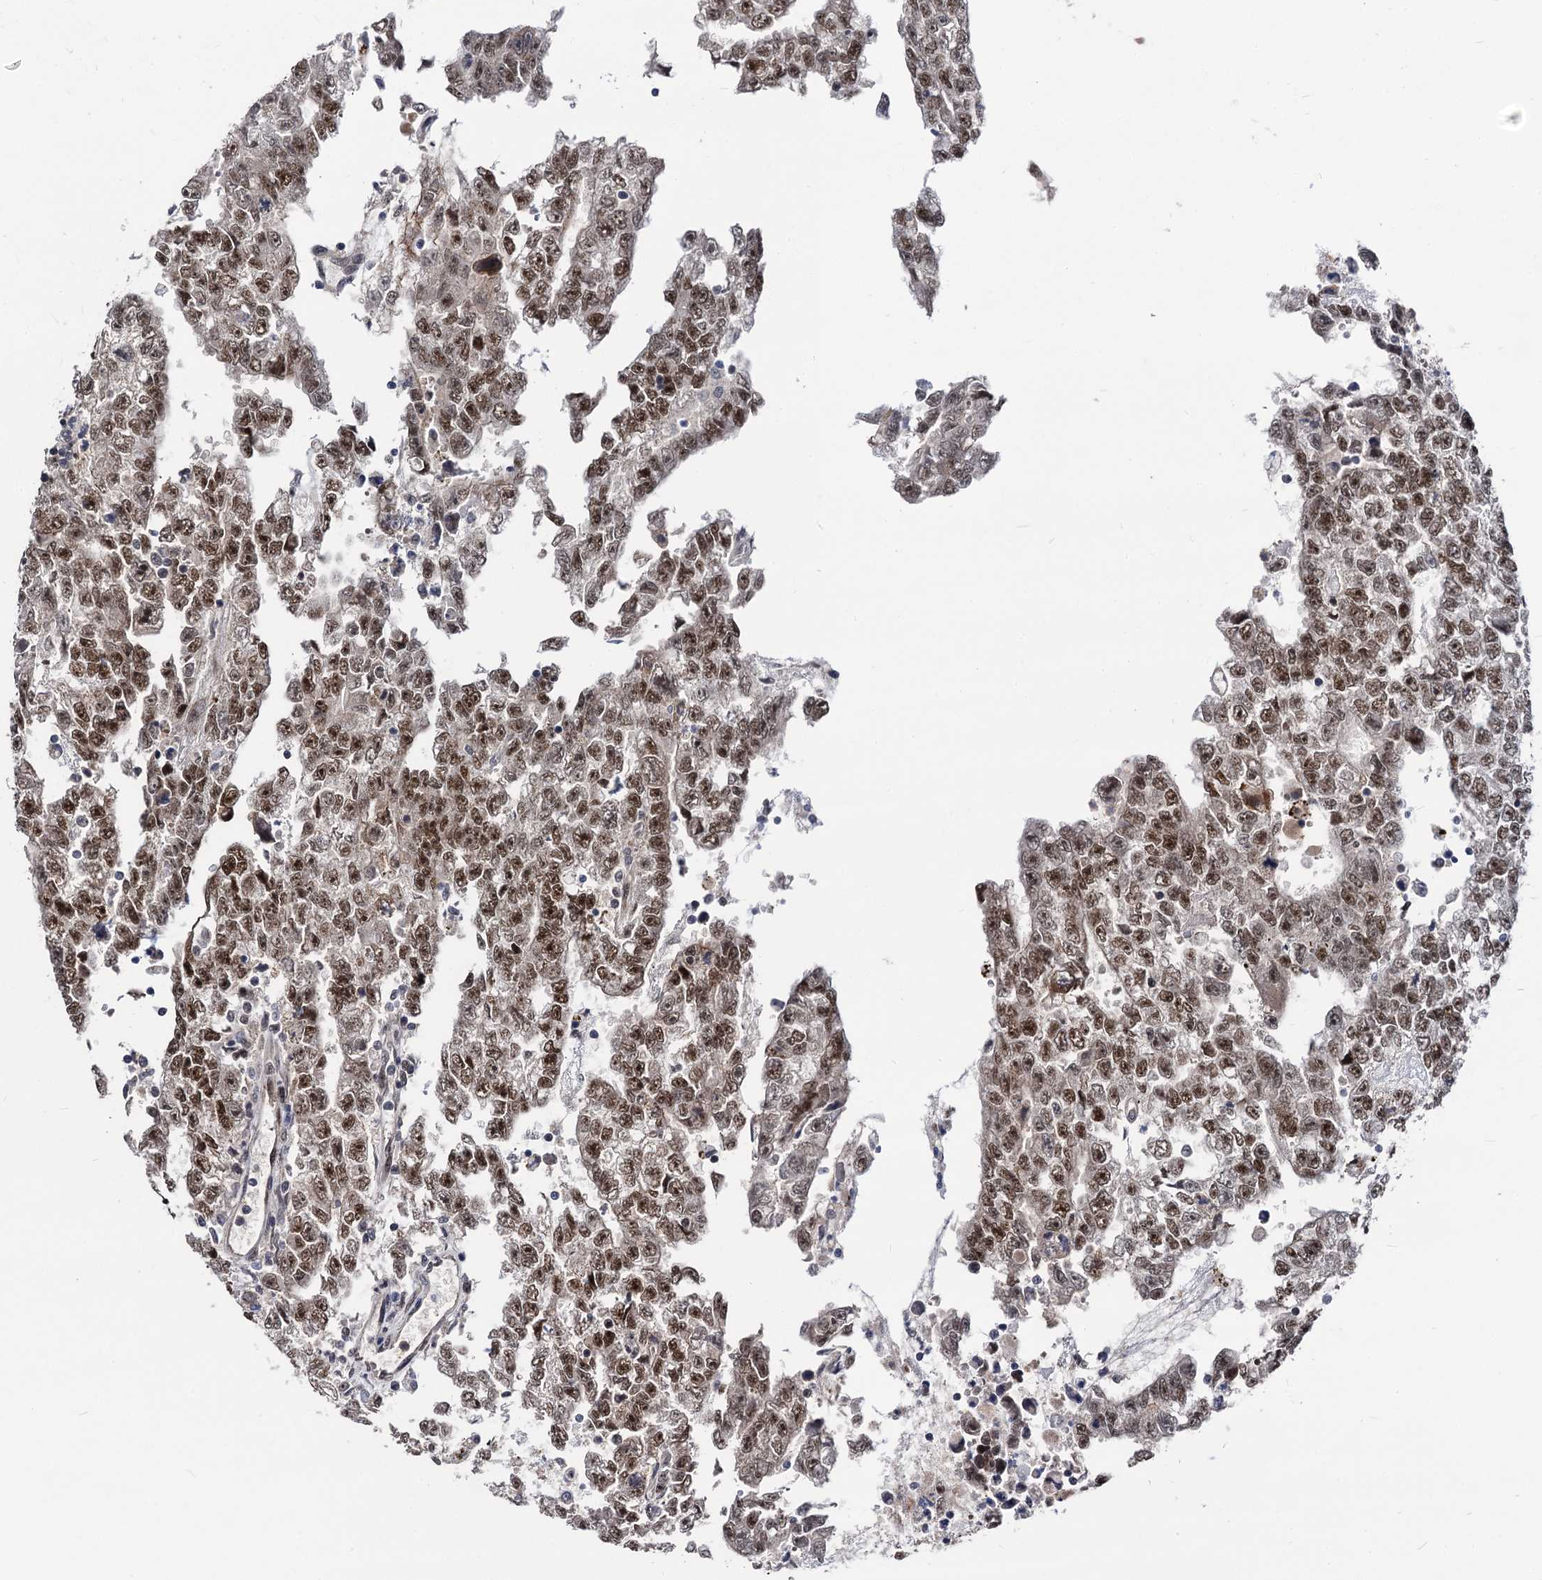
{"staining": {"intensity": "moderate", "quantity": ">75%", "location": "nuclear"}, "tissue": "testis cancer", "cell_type": "Tumor cells", "image_type": "cancer", "snomed": [{"axis": "morphology", "description": "Carcinoma, Embryonal, NOS"}, {"axis": "topography", "description": "Testis"}], "caption": "Human testis embryonal carcinoma stained for a protein (brown) demonstrates moderate nuclear positive staining in approximately >75% of tumor cells.", "gene": "GALNT11", "patient": {"sex": "male", "age": 25}}